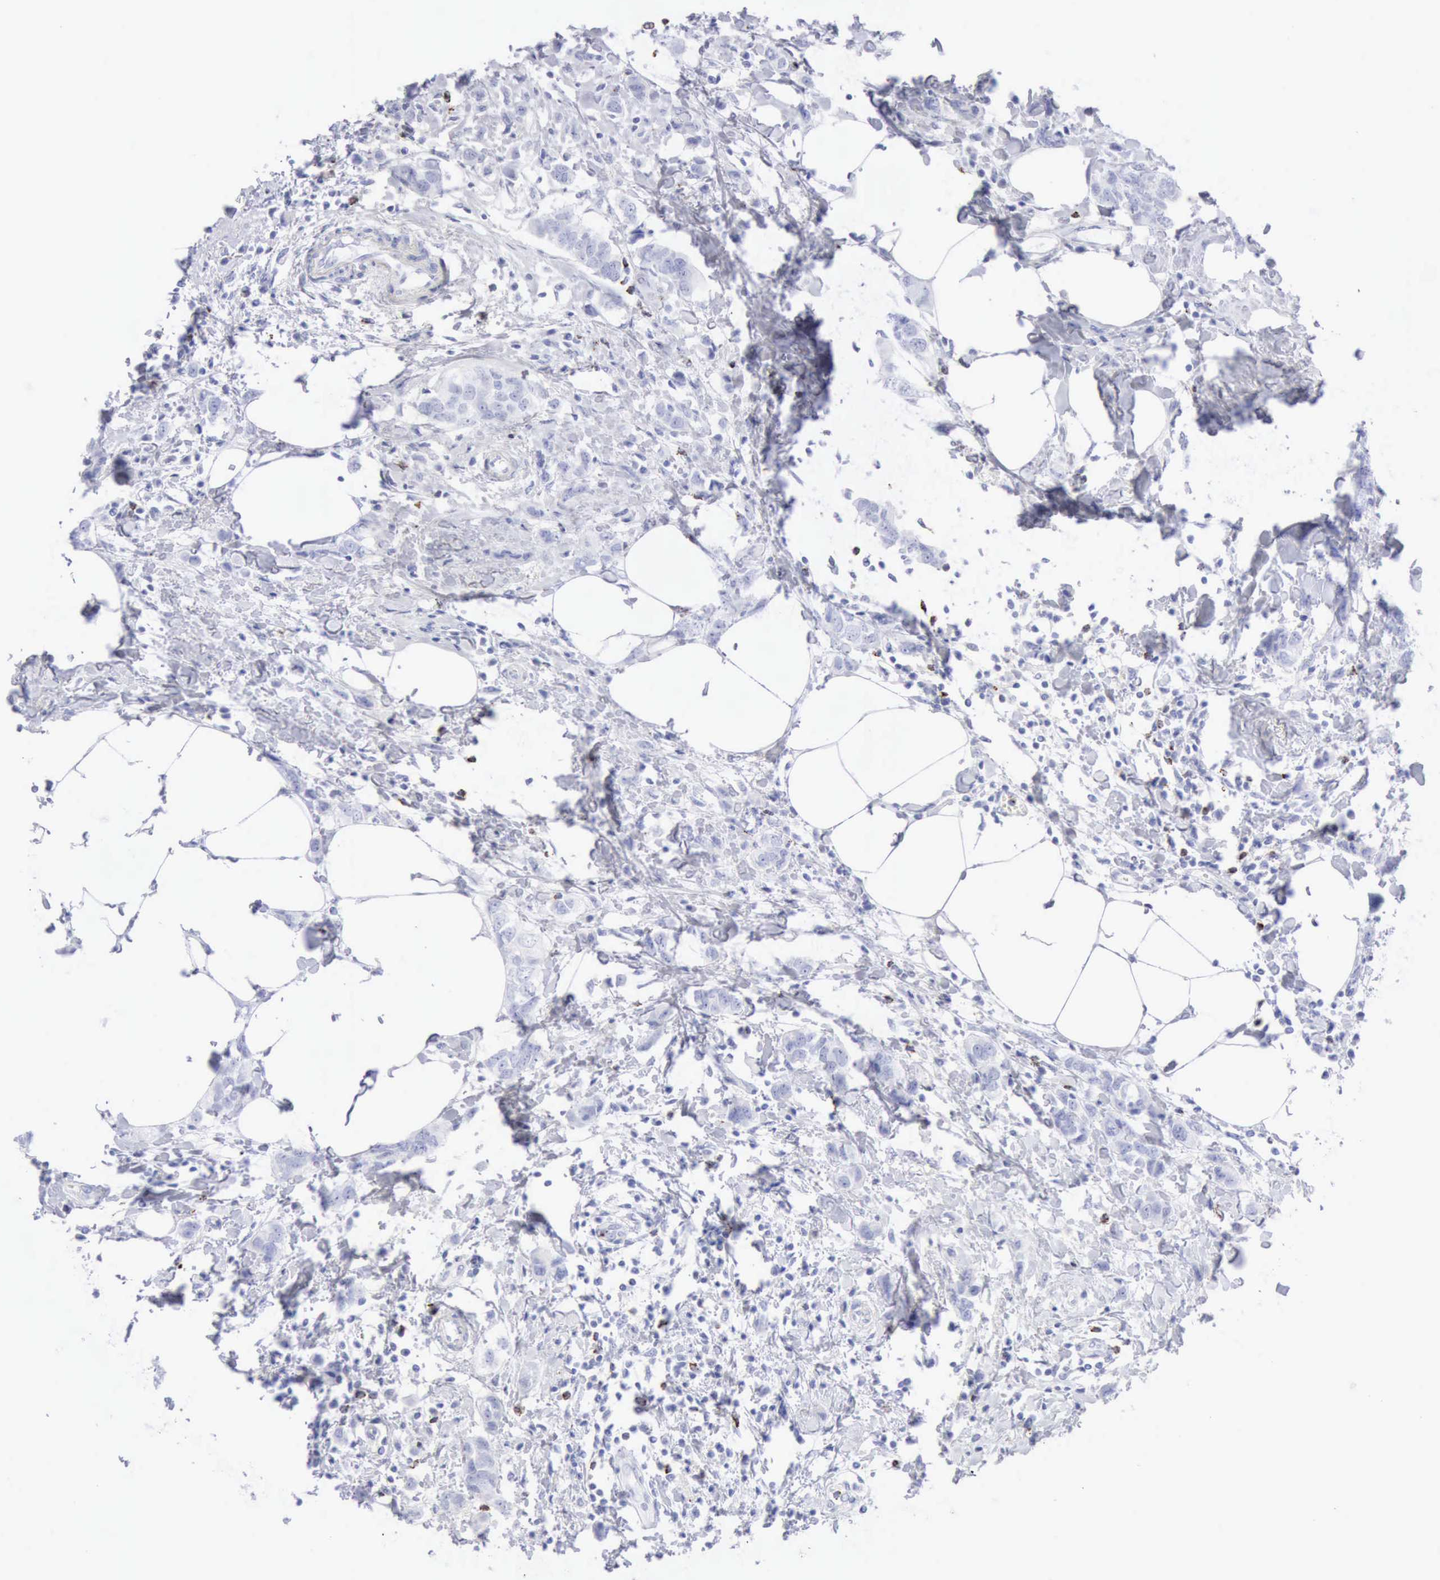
{"staining": {"intensity": "negative", "quantity": "none", "location": "none"}, "tissue": "breast cancer", "cell_type": "Tumor cells", "image_type": "cancer", "snomed": [{"axis": "morphology", "description": "Normal tissue, NOS"}, {"axis": "morphology", "description": "Duct carcinoma"}, {"axis": "topography", "description": "Breast"}], "caption": "Tumor cells show no significant protein expression in breast intraductal carcinoma.", "gene": "GZMB", "patient": {"sex": "female", "age": 50}}